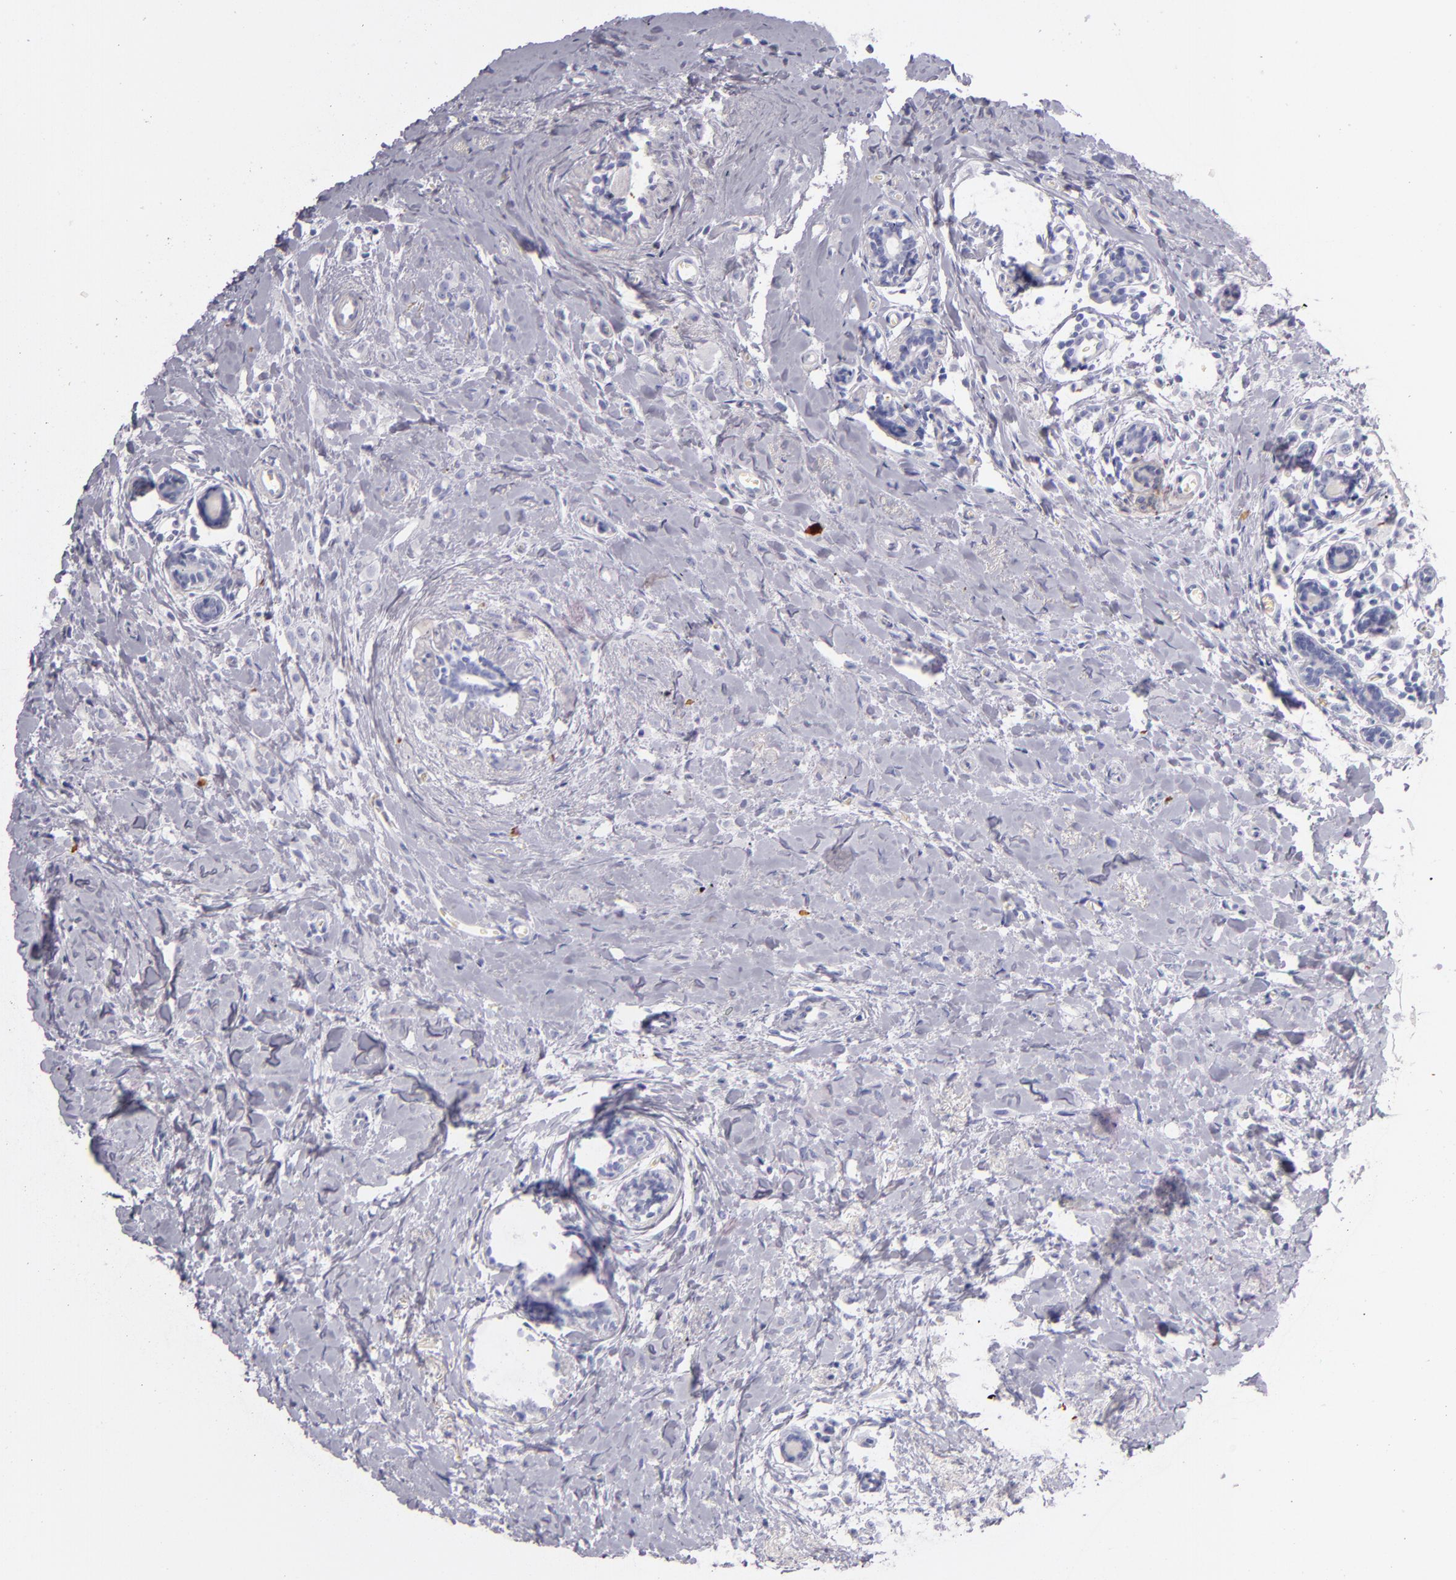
{"staining": {"intensity": "negative", "quantity": "none", "location": "none"}, "tissue": "breast cancer", "cell_type": "Tumor cells", "image_type": "cancer", "snomed": [{"axis": "morphology", "description": "Lobular carcinoma"}, {"axis": "topography", "description": "Breast"}], "caption": "Immunohistochemistry micrograph of human lobular carcinoma (breast) stained for a protein (brown), which exhibits no staining in tumor cells.", "gene": "TPSD1", "patient": {"sex": "female", "age": 57}}